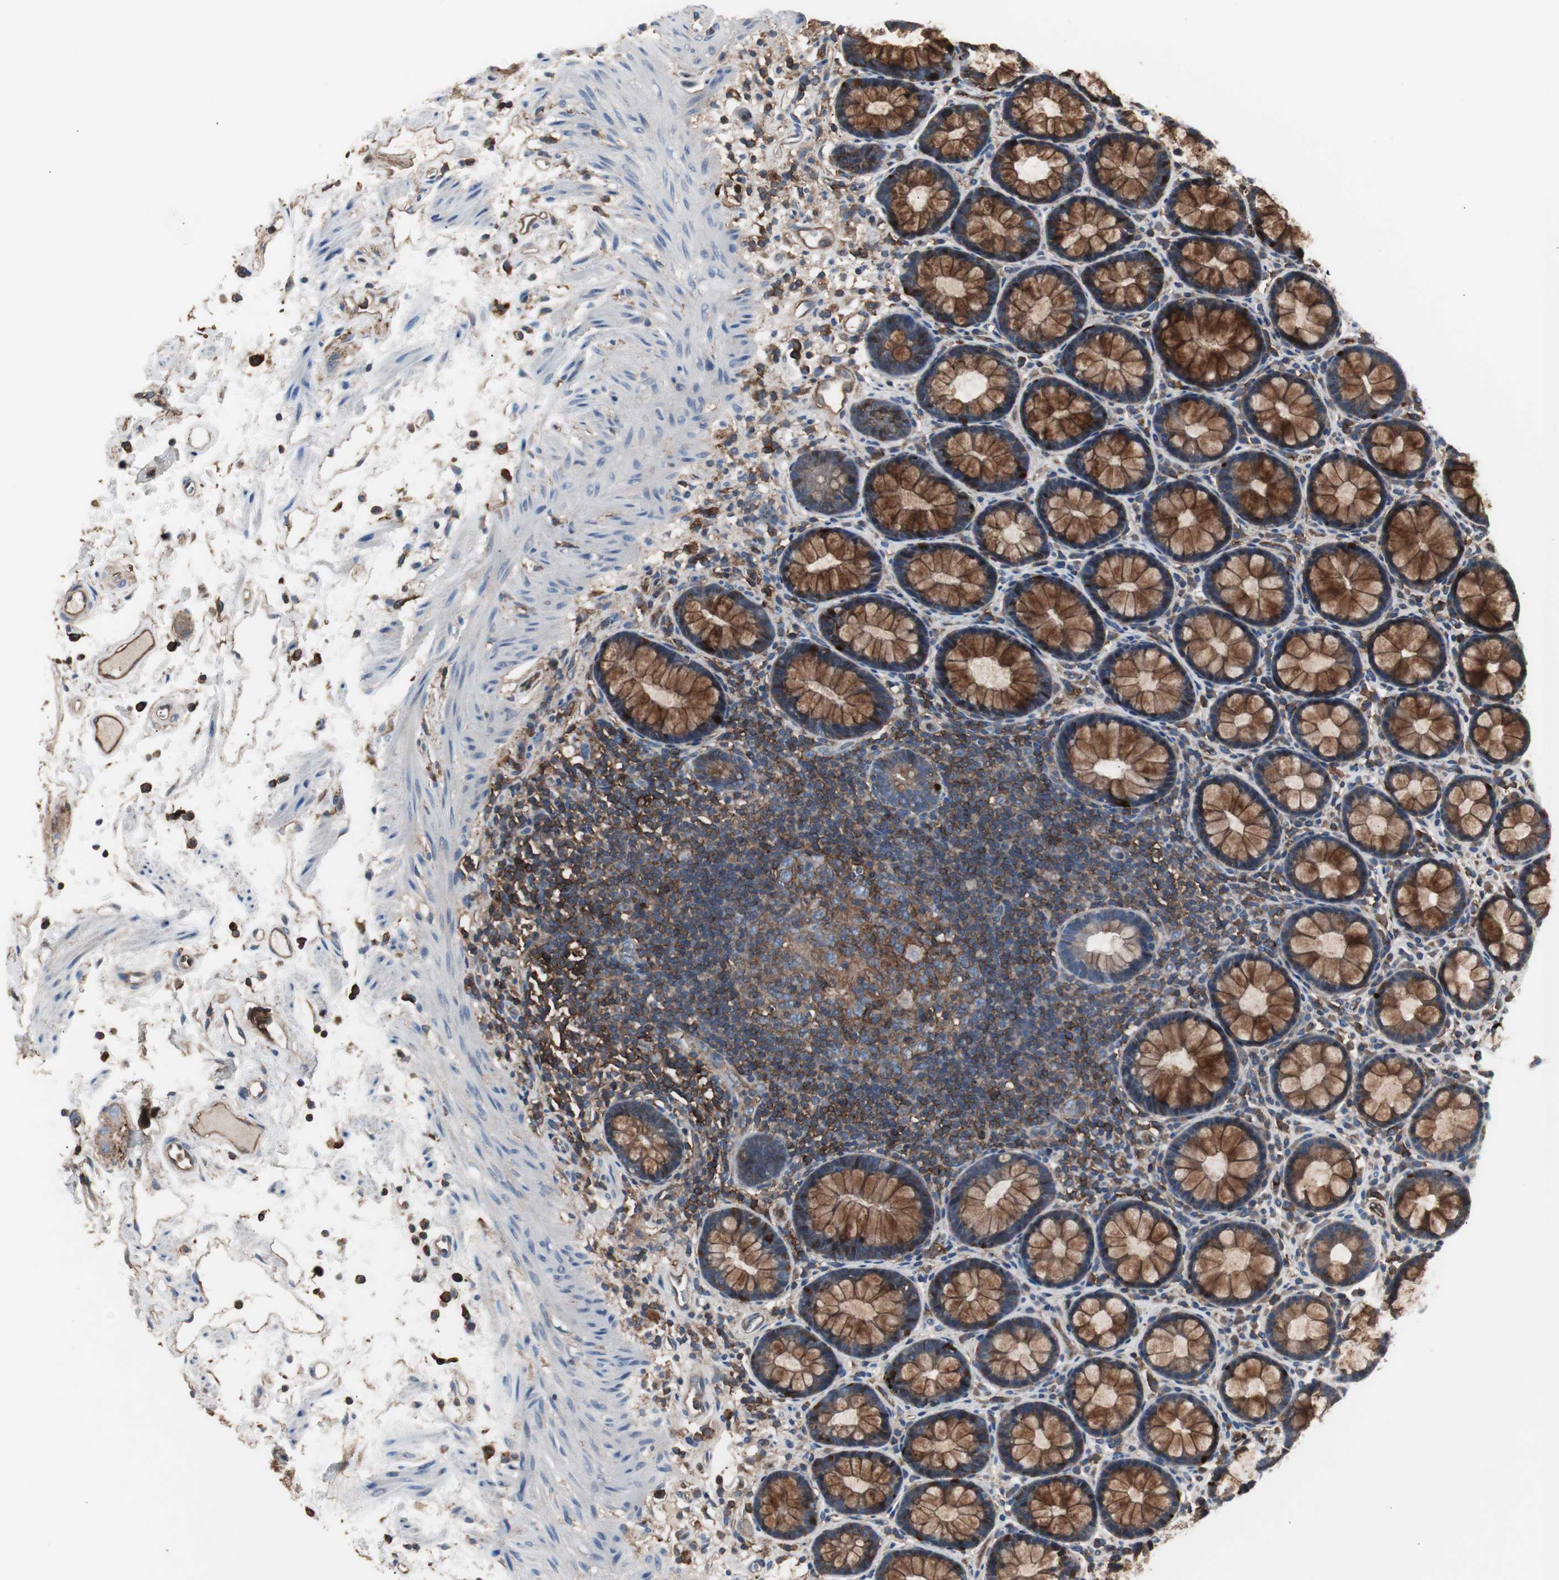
{"staining": {"intensity": "moderate", "quantity": ">75%", "location": "cytoplasmic/membranous"}, "tissue": "rectum", "cell_type": "Glandular cells", "image_type": "normal", "snomed": [{"axis": "morphology", "description": "Normal tissue, NOS"}, {"axis": "topography", "description": "Rectum"}], "caption": "Immunohistochemistry (IHC) (DAB (3,3'-diaminobenzidine)) staining of benign human rectum reveals moderate cytoplasmic/membranous protein positivity in approximately >75% of glandular cells. Ihc stains the protein in brown and the nuclei are stained blue.", "gene": "B2M", "patient": {"sex": "male", "age": 92}}